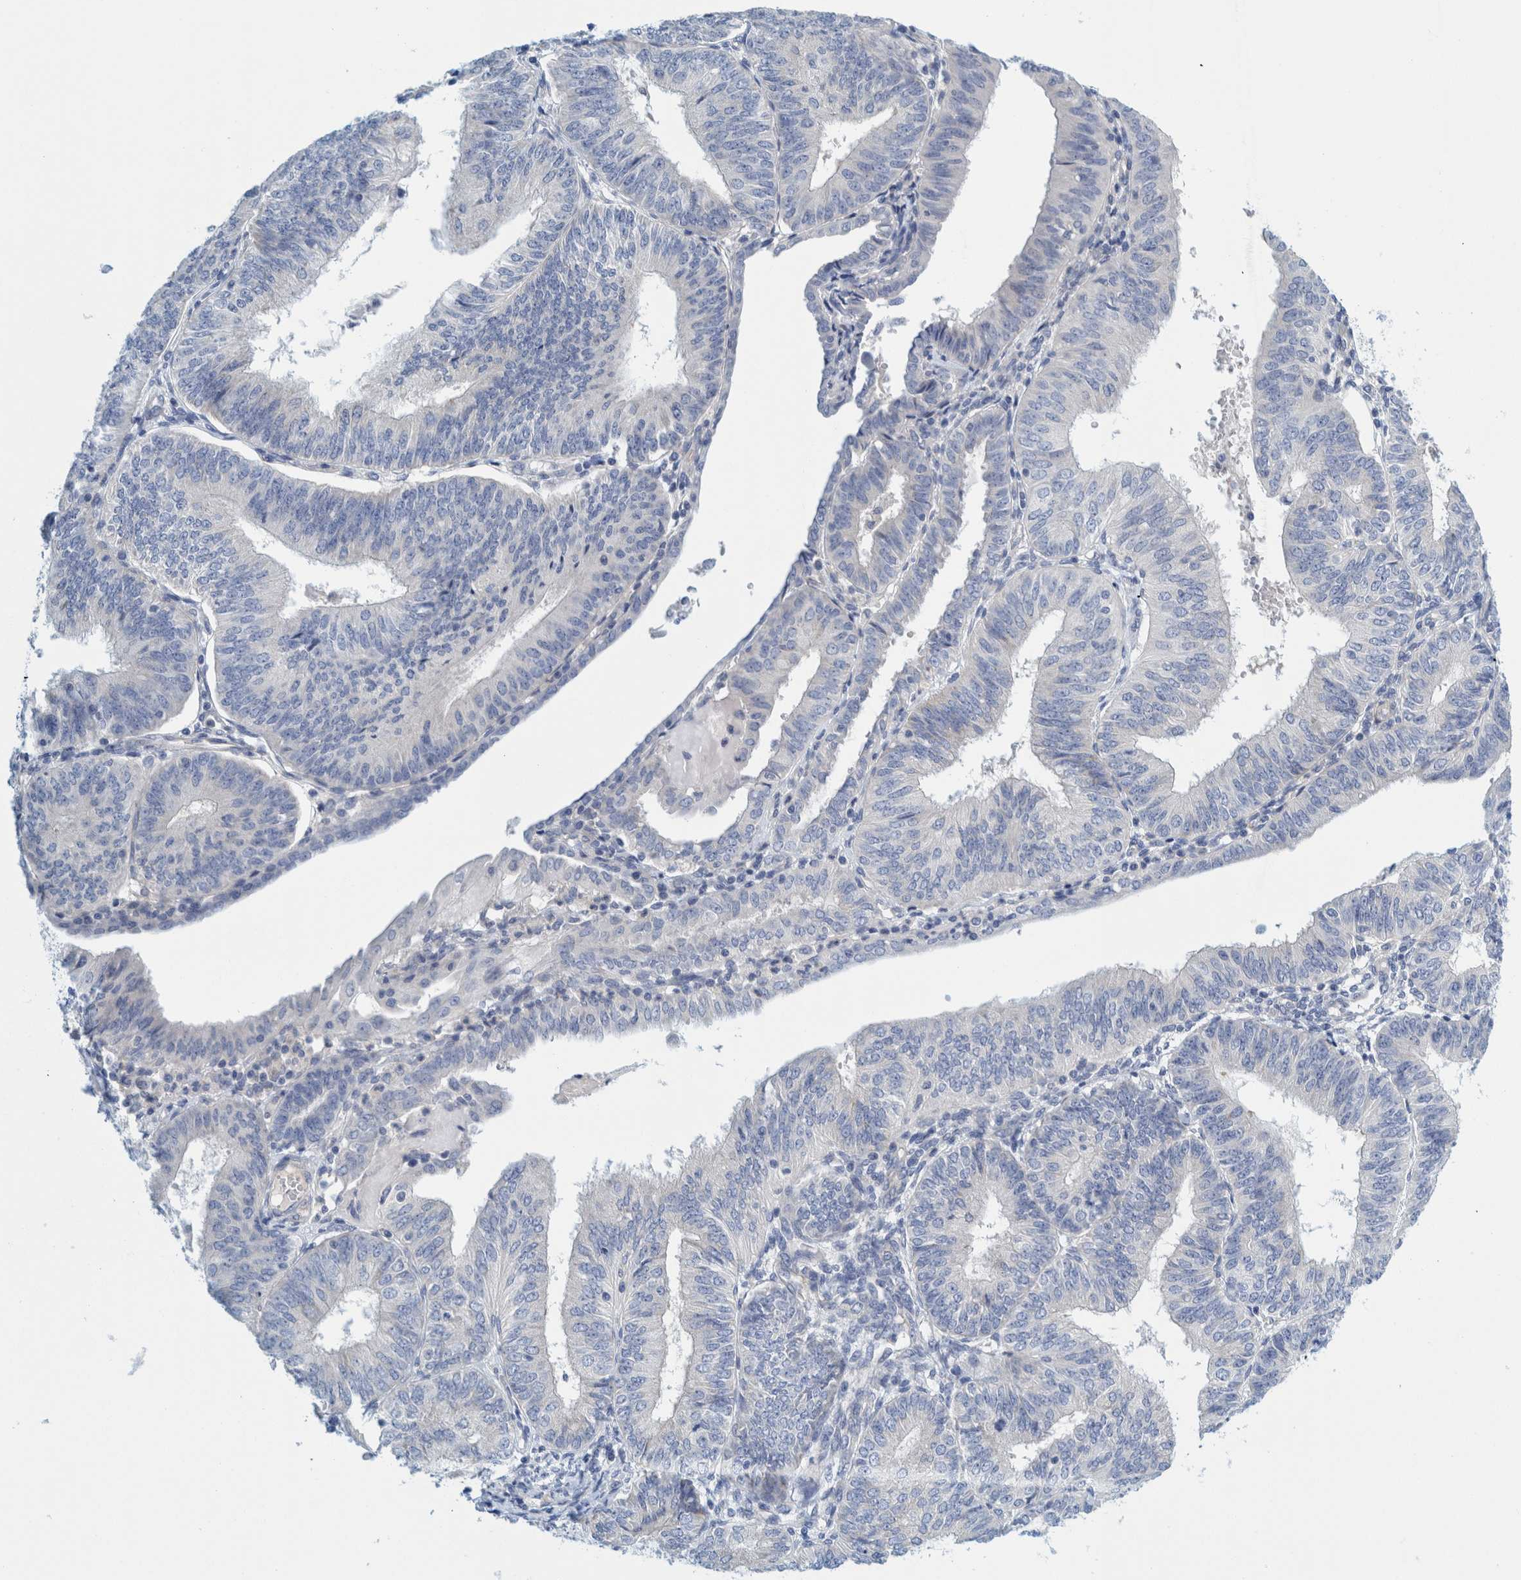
{"staining": {"intensity": "negative", "quantity": "none", "location": "none"}, "tissue": "endometrial cancer", "cell_type": "Tumor cells", "image_type": "cancer", "snomed": [{"axis": "morphology", "description": "Adenocarcinoma, NOS"}, {"axis": "topography", "description": "Endometrium"}], "caption": "IHC micrograph of neoplastic tissue: endometrial cancer stained with DAB exhibits no significant protein positivity in tumor cells.", "gene": "ZNF324B", "patient": {"sex": "female", "age": 58}}